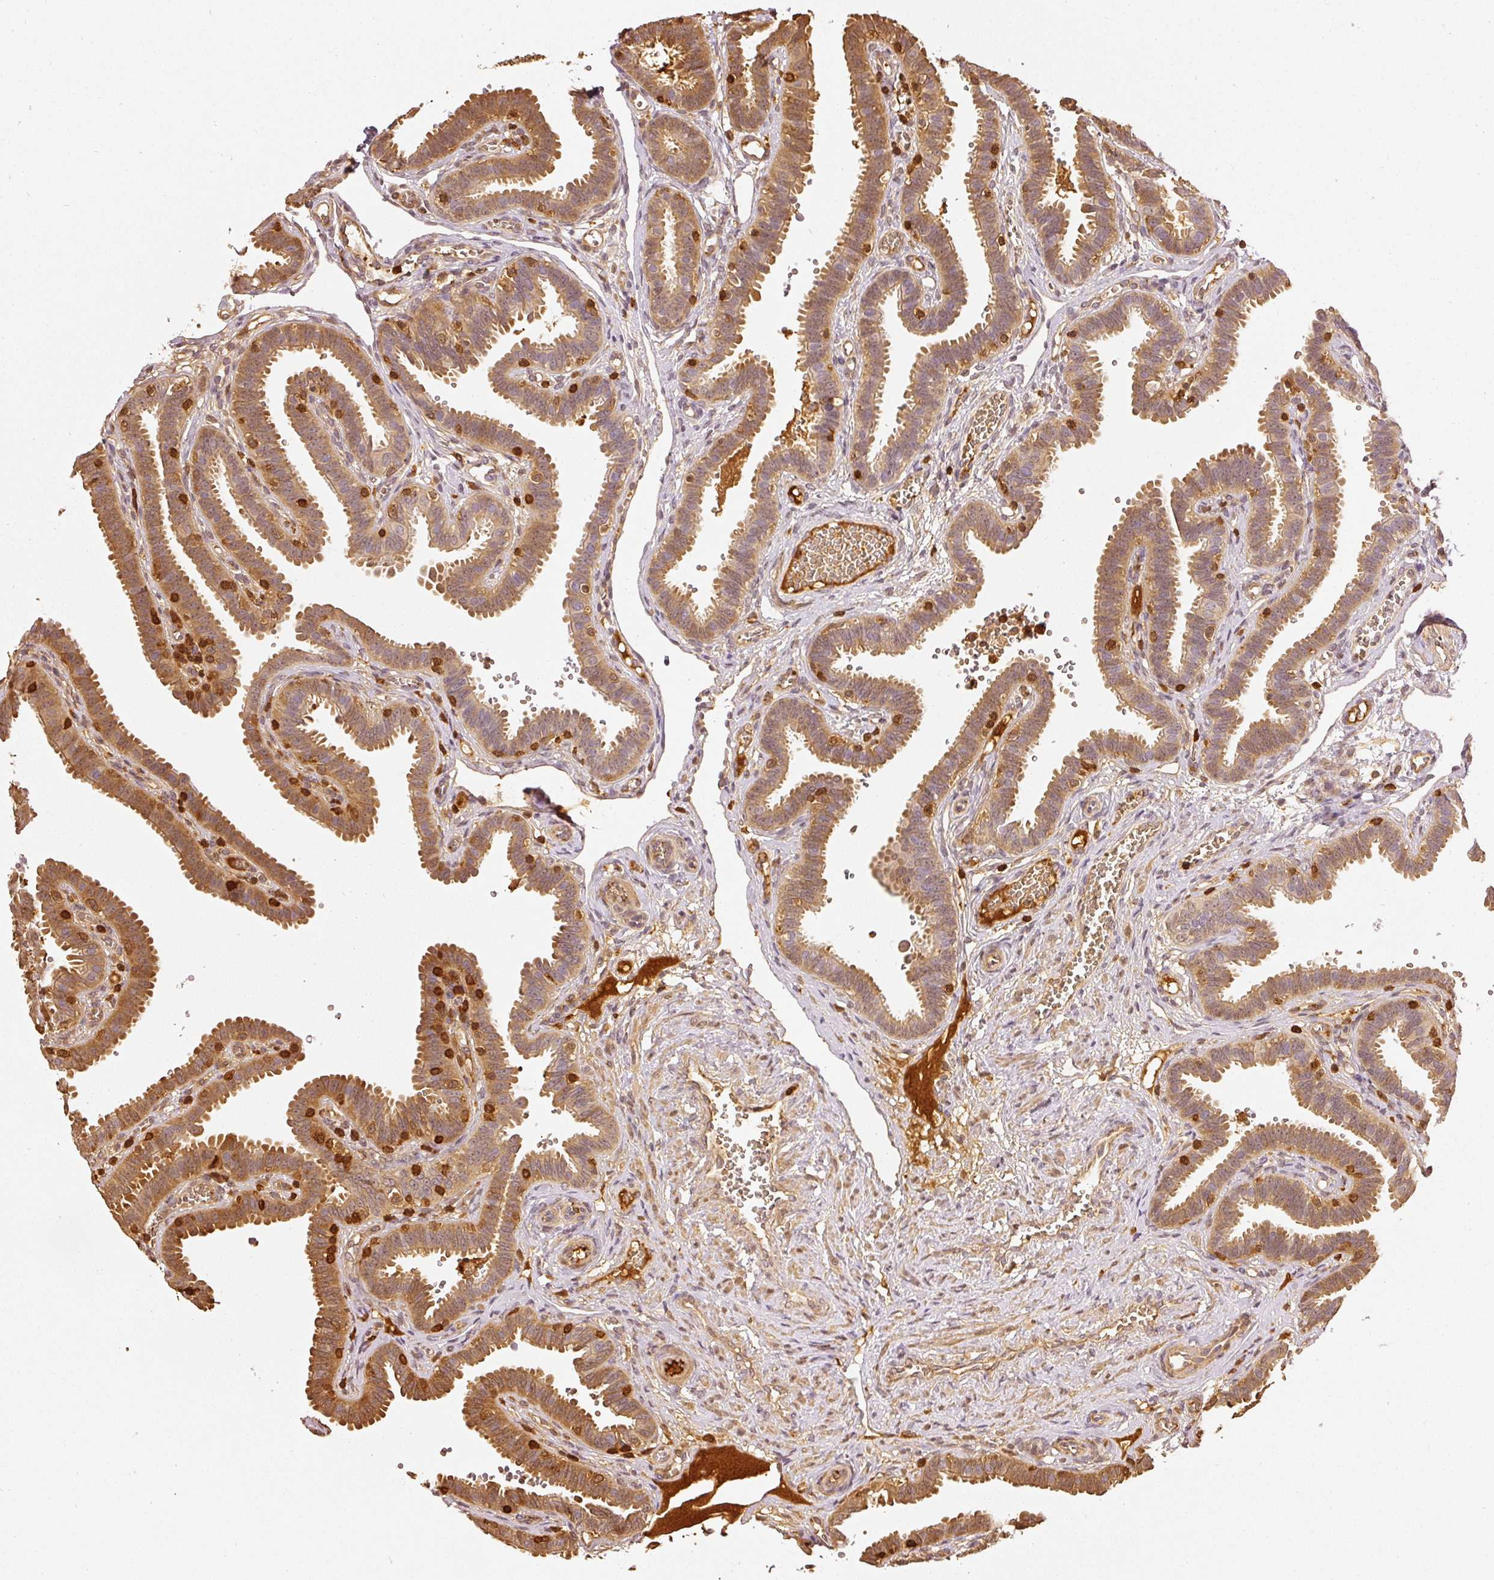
{"staining": {"intensity": "moderate", "quantity": ">75%", "location": "cytoplasmic/membranous"}, "tissue": "fallopian tube", "cell_type": "Glandular cells", "image_type": "normal", "snomed": [{"axis": "morphology", "description": "Normal tissue, NOS"}, {"axis": "topography", "description": "Fallopian tube"}], "caption": "IHC image of normal fallopian tube stained for a protein (brown), which exhibits medium levels of moderate cytoplasmic/membranous positivity in approximately >75% of glandular cells.", "gene": "PFN1", "patient": {"sex": "female", "age": 37}}